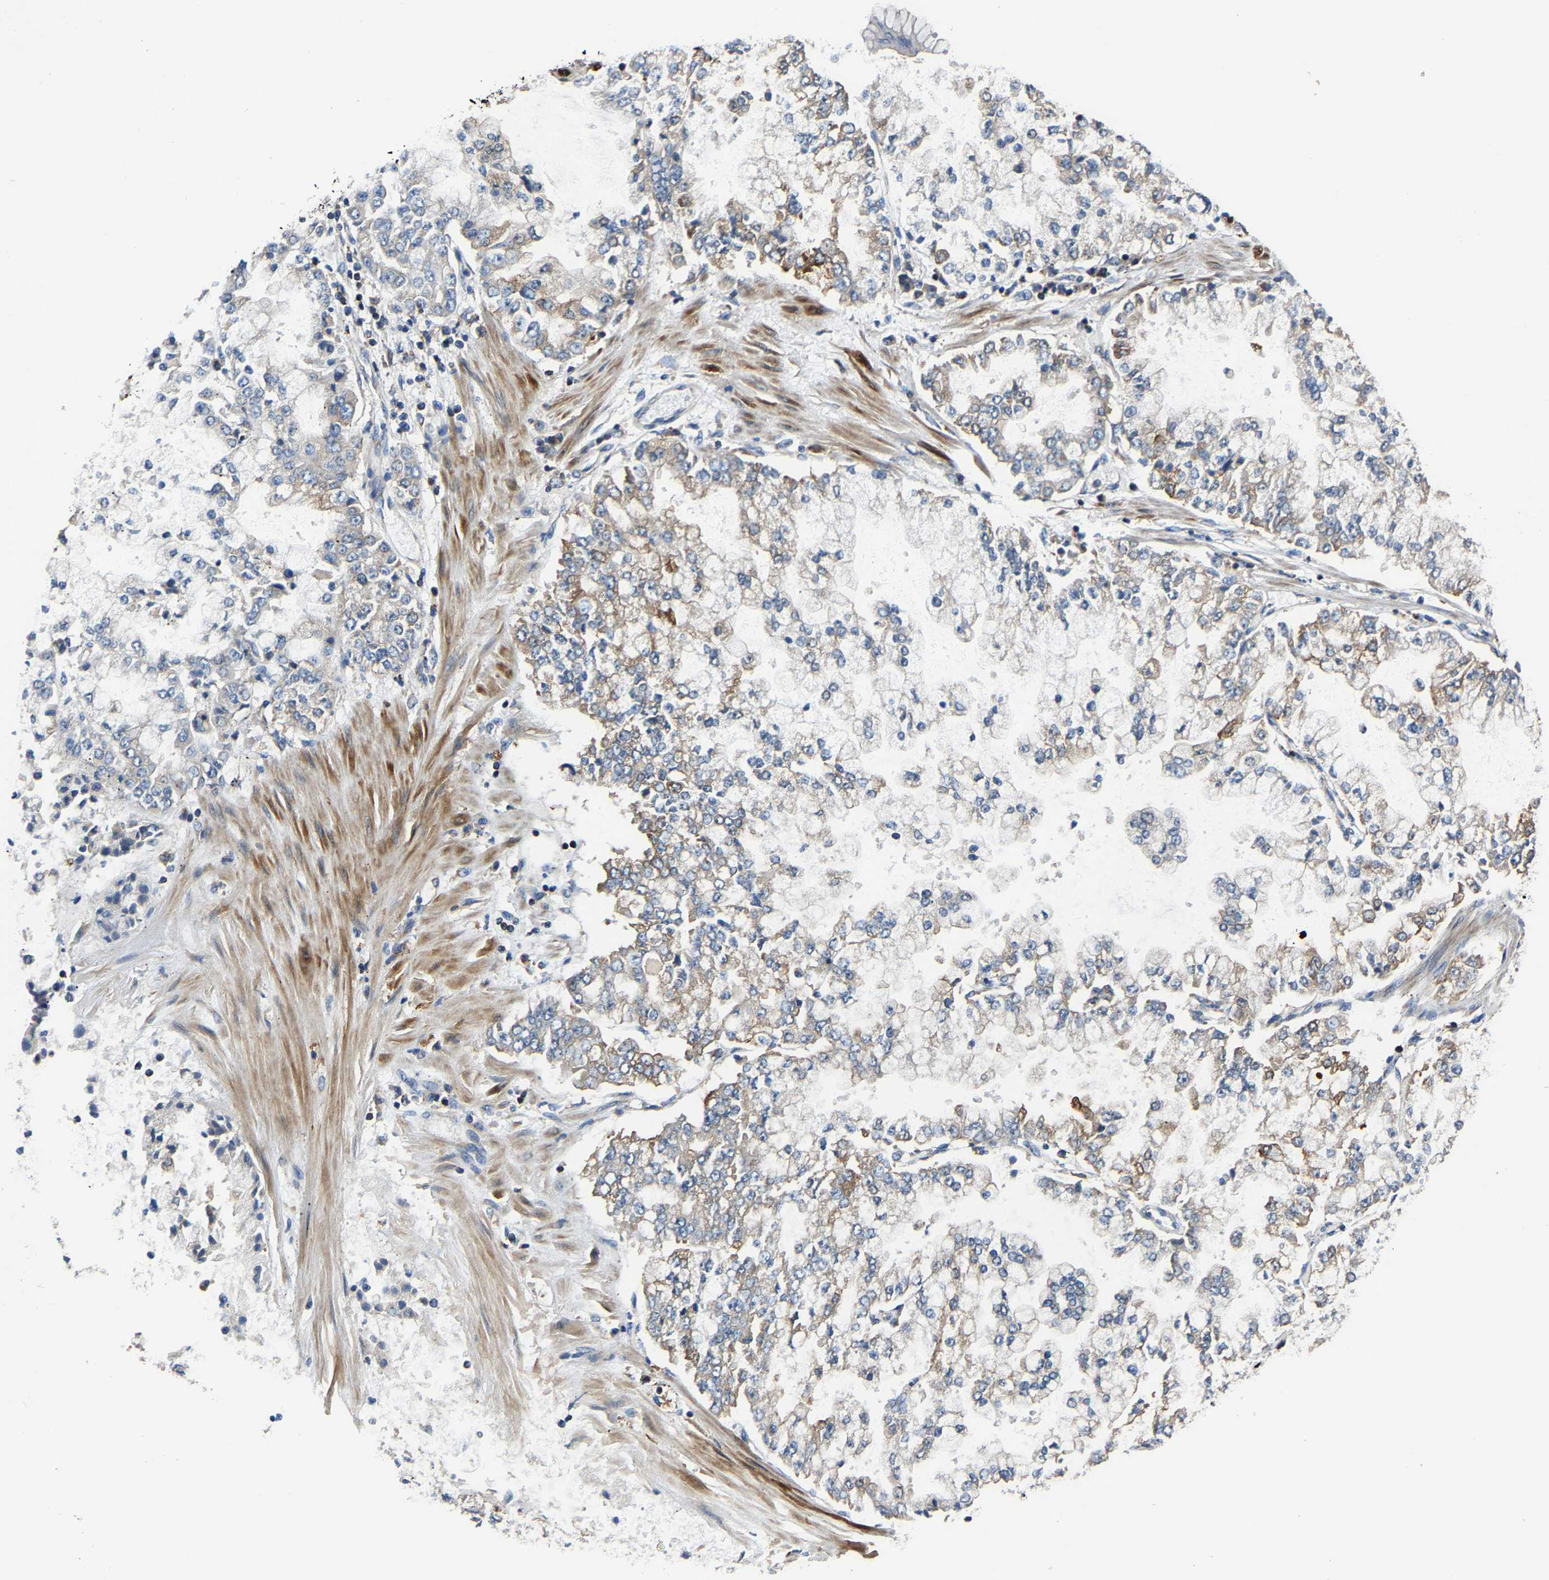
{"staining": {"intensity": "moderate", "quantity": "25%-75%", "location": "cytoplasmic/membranous"}, "tissue": "stomach cancer", "cell_type": "Tumor cells", "image_type": "cancer", "snomed": [{"axis": "morphology", "description": "Adenocarcinoma, NOS"}, {"axis": "topography", "description": "Stomach"}], "caption": "Human stomach adenocarcinoma stained with a protein marker reveals moderate staining in tumor cells.", "gene": "AGK", "patient": {"sex": "male", "age": 76}}